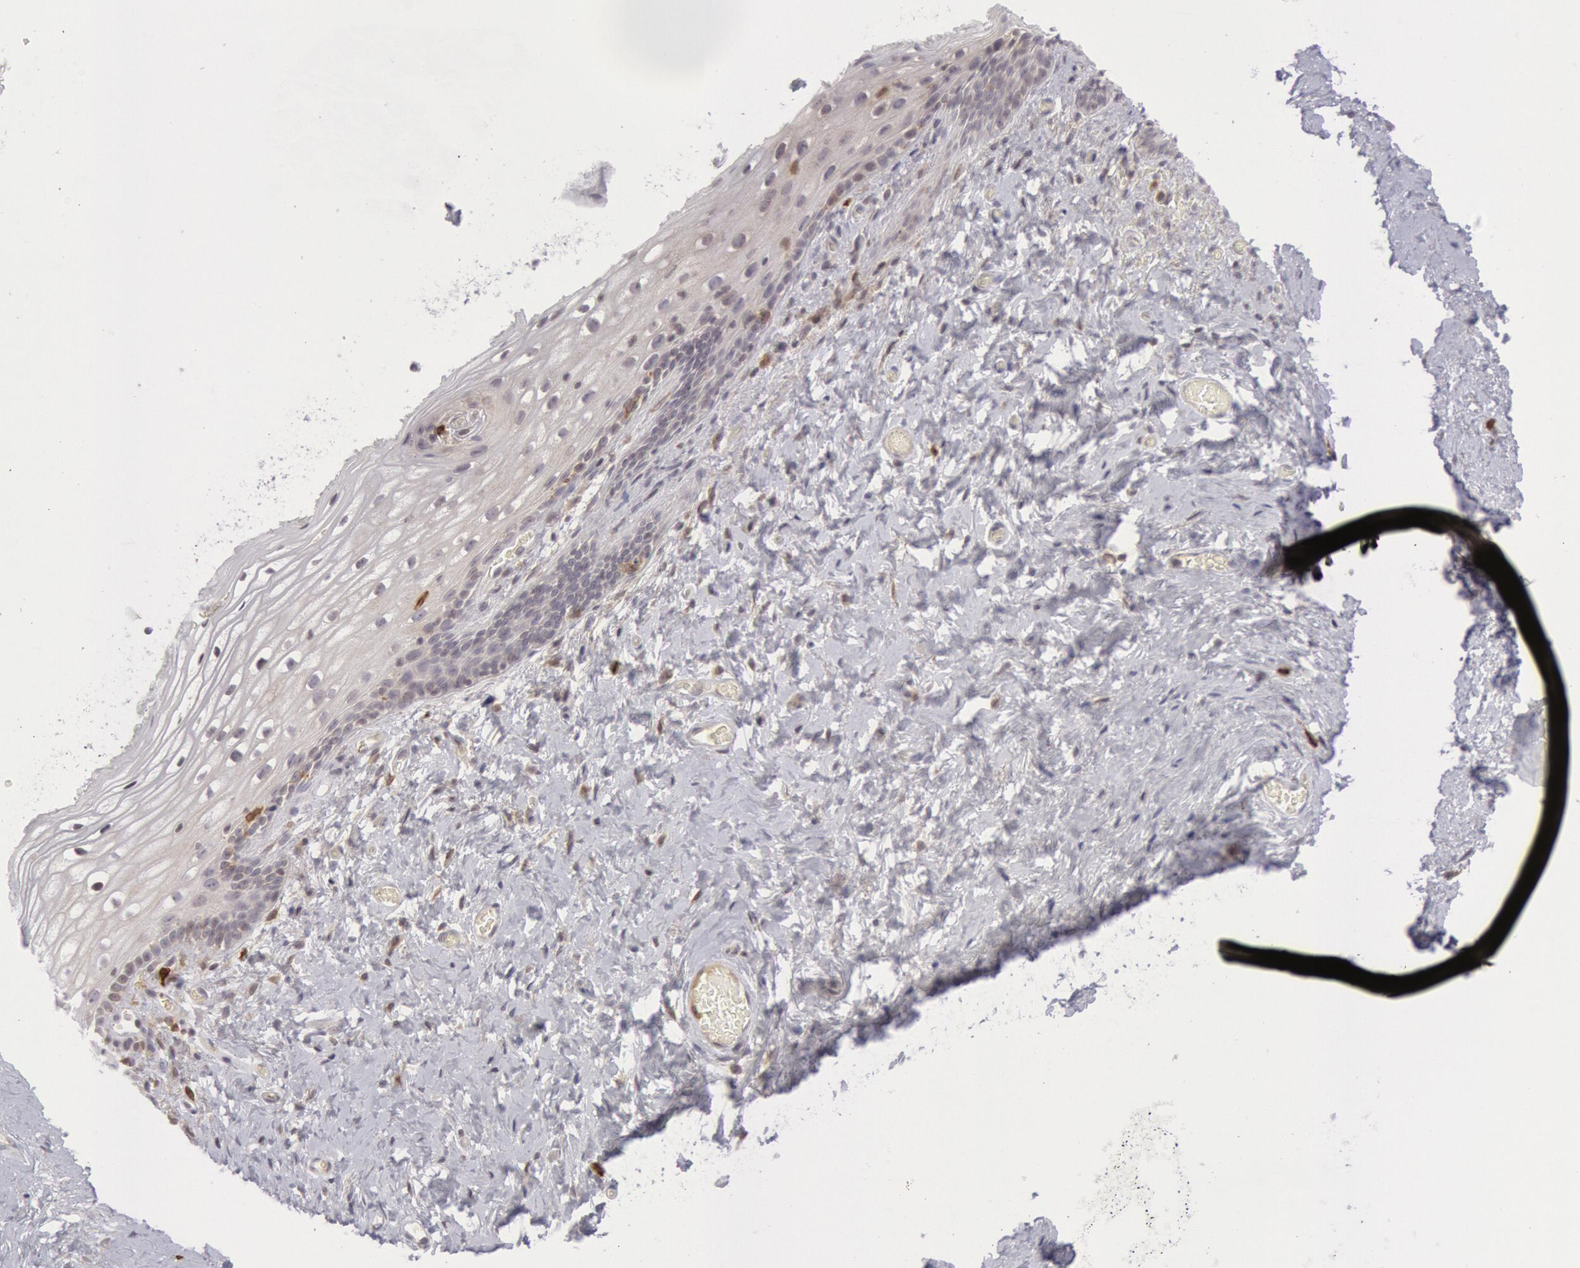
{"staining": {"intensity": "weak", "quantity": "<25%", "location": "cytoplasmic/membranous"}, "tissue": "vagina", "cell_type": "Squamous epithelial cells", "image_type": "normal", "snomed": [{"axis": "morphology", "description": "Normal tissue, NOS"}, {"axis": "topography", "description": "Vagina"}], "caption": "DAB immunohistochemical staining of benign vagina exhibits no significant staining in squamous epithelial cells.", "gene": "PTGS2", "patient": {"sex": "female", "age": 61}}